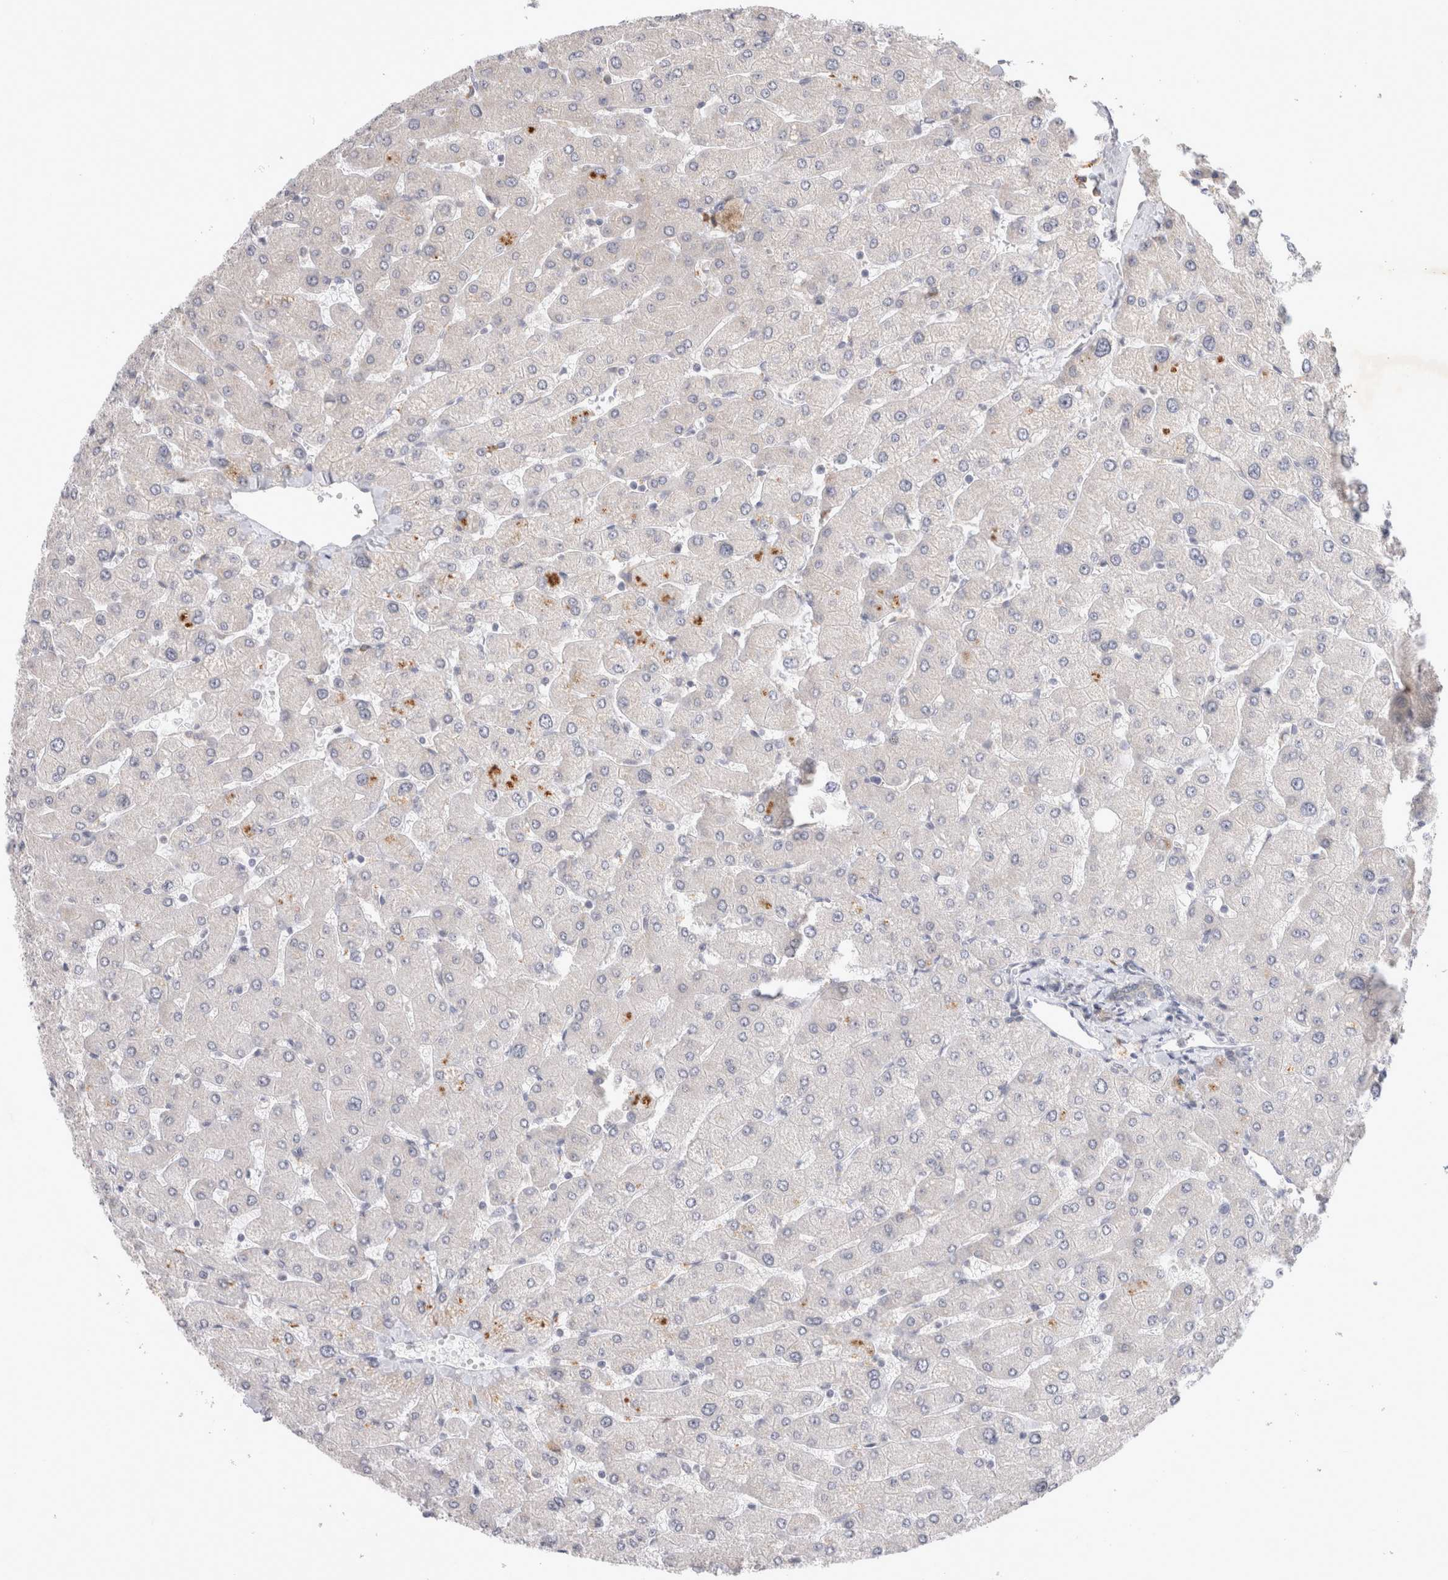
{"staining": {"intensity": "negative", "quantity": "none", "location": "none"}, "tissue": "liver", "cell_type": "Cholangiocytes", "image_type": "normal", "snomed": [{"axis": "morphology", "description": "Normal tissue, NOS"}, {"axis": "topography", "description": "Liver"}], "caption": "Benign liver was stained to show a protein in brown. There is no significant staining in cholangiocytes. (Immunohistochemistry, brightfield microscopy, high magnification).", "gene": "NEDD4L", "patient": {"sex": "male", "age": 55}}